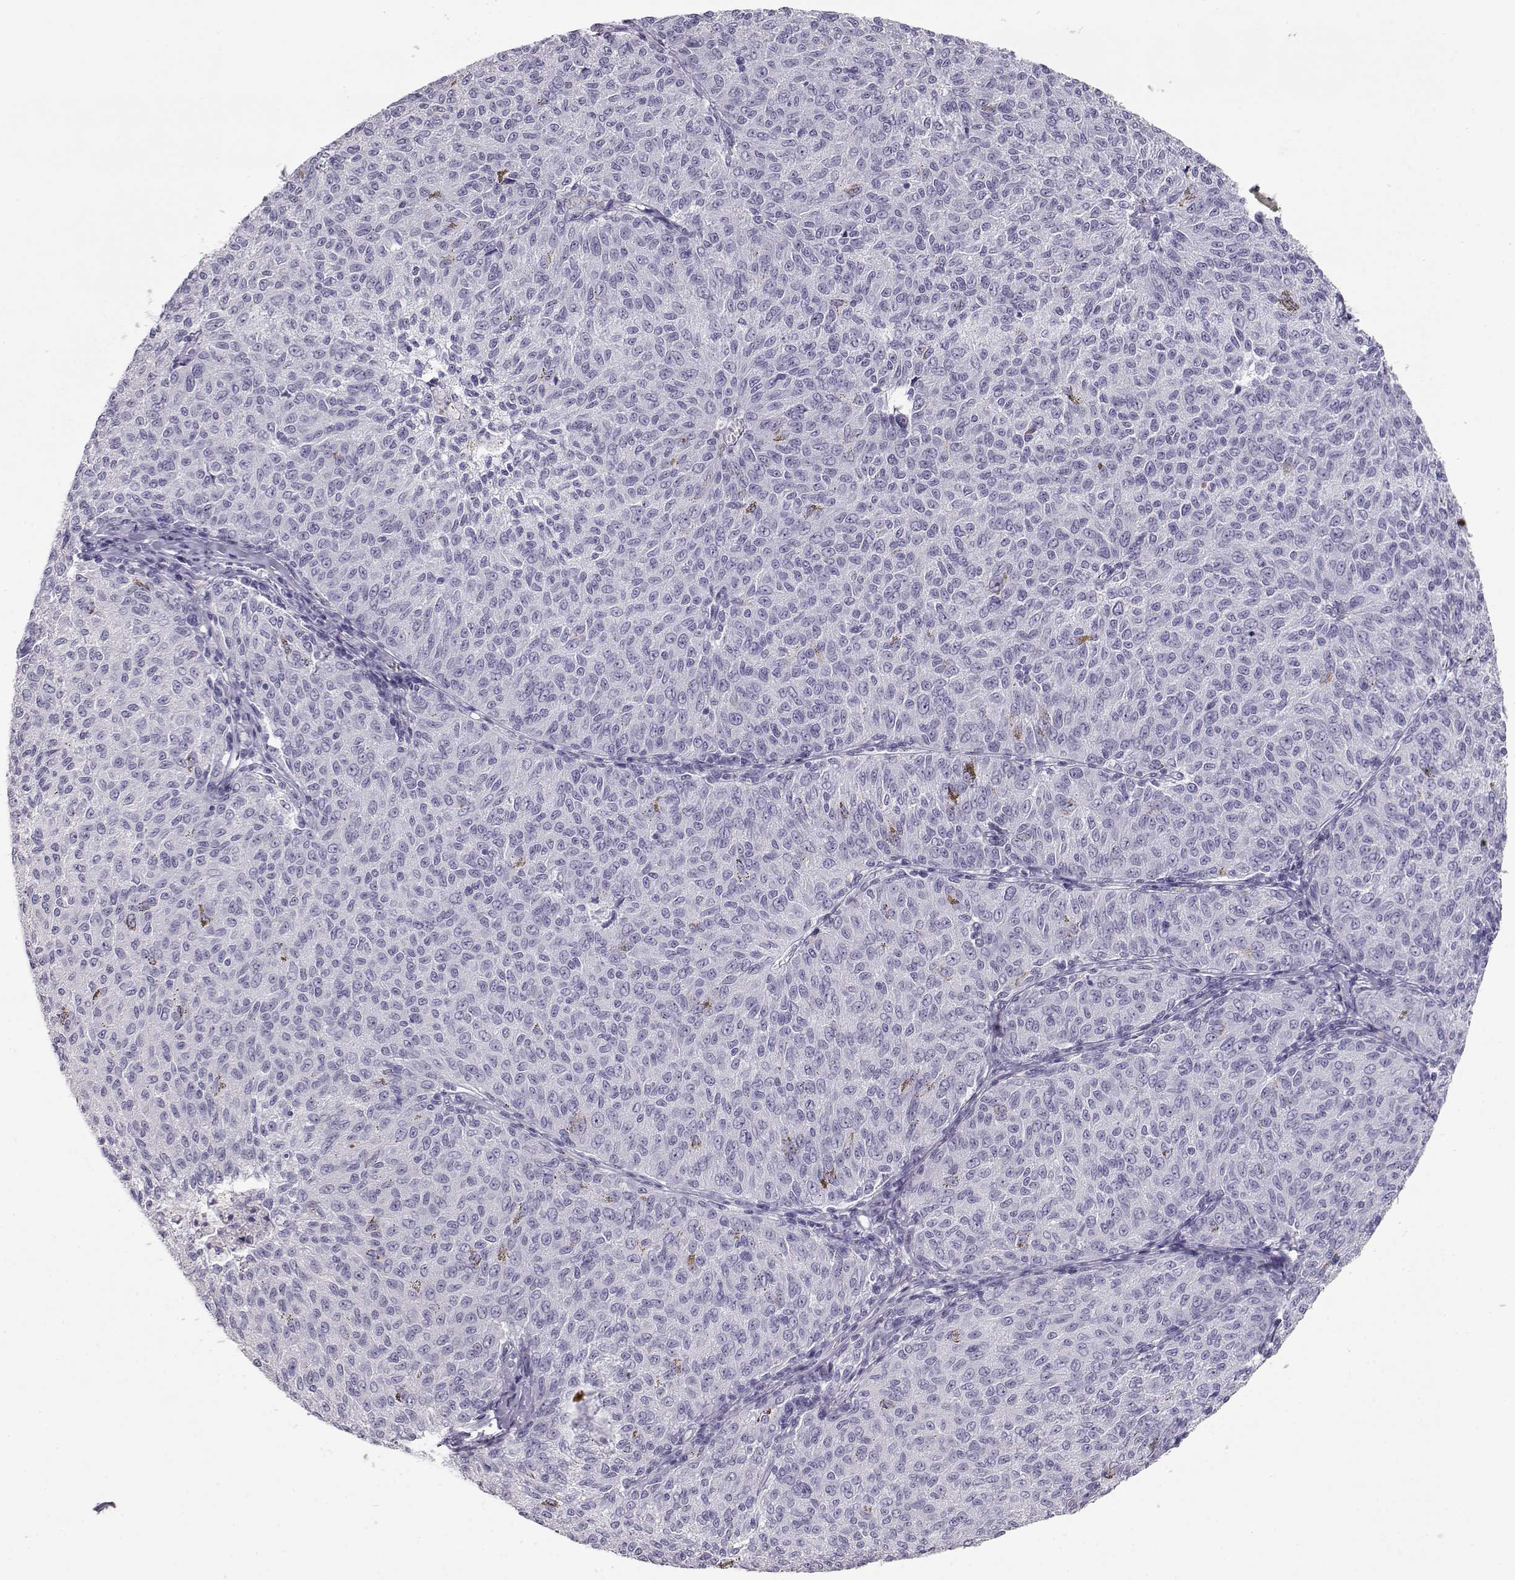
{"staining": {"intensity": "negative", "quantity": "none", "location": "none"}, "tissue": "melanoma", "cell_type": "Tumor cells", "image_type": "cancer", "snomed": [{"axis": "morphology", "description": "Malignant melanoma, NOS"}, {"axis": "topography", "description": "Skin"}], "caption": "This is an immunohistochemistry micrograph of human malignant melanoma. There is no positivity in tumor cells.", "gene": "TKTL1", "patient": {"sex": "female", "age": 72}}